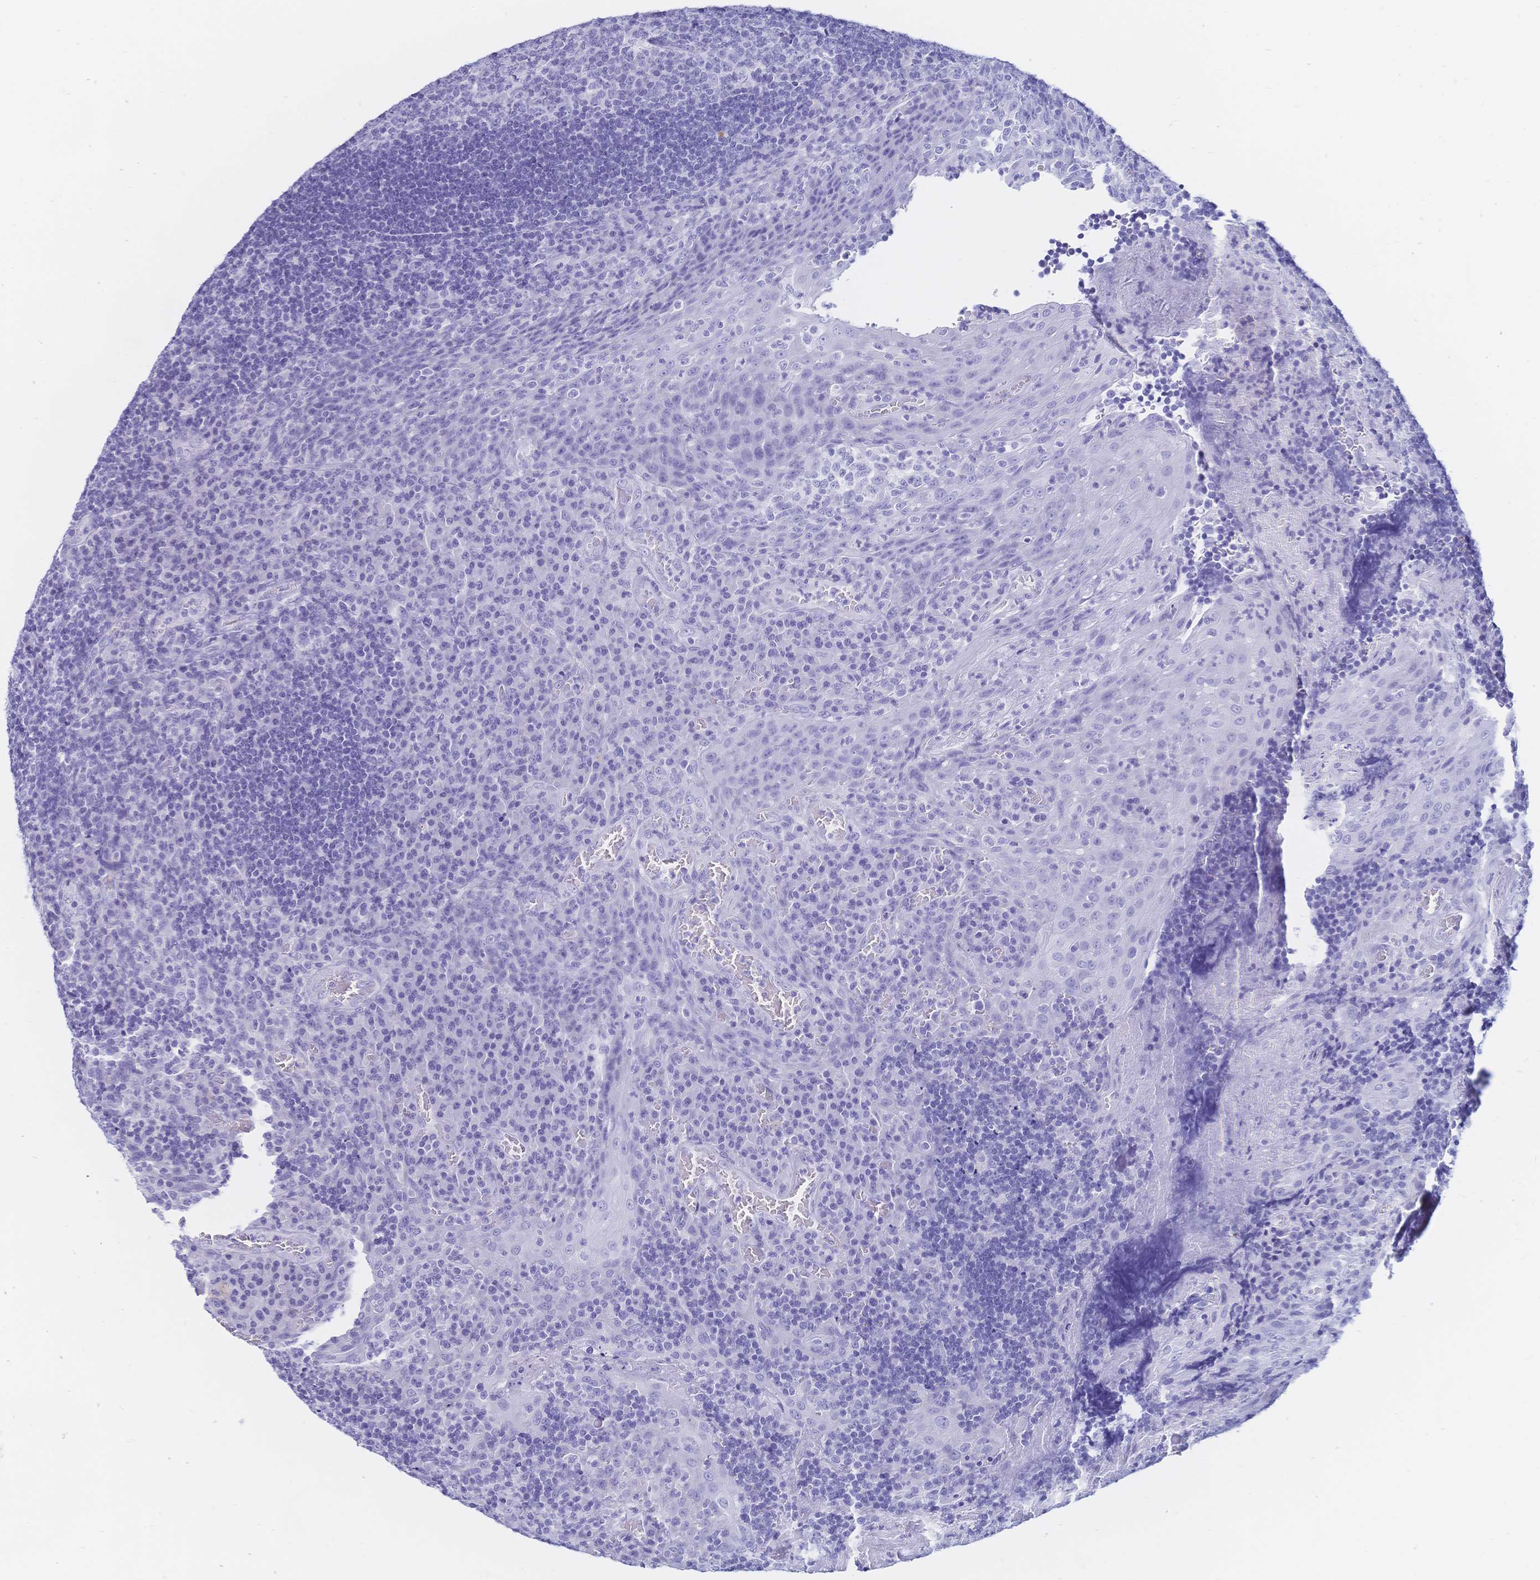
{"staining": {"intensity": "negative", "quantity": "none", "location": "none"}, "tissue": "tonsil", "cell_type": "Germinal center cells", "image_type": "normal", "snomed": [{"axis": "morphology", "description": "Normal tissue, NOS"}, {"axis": "topography", "description": "Tonsil"}], "caption": "An immunohistochemistry image of unremarkable tonsil is shown. There is no staining in germinal center cells of tonsil.", "gene": "MEP1B", "patient": {"sex": "male", "age": 17}}